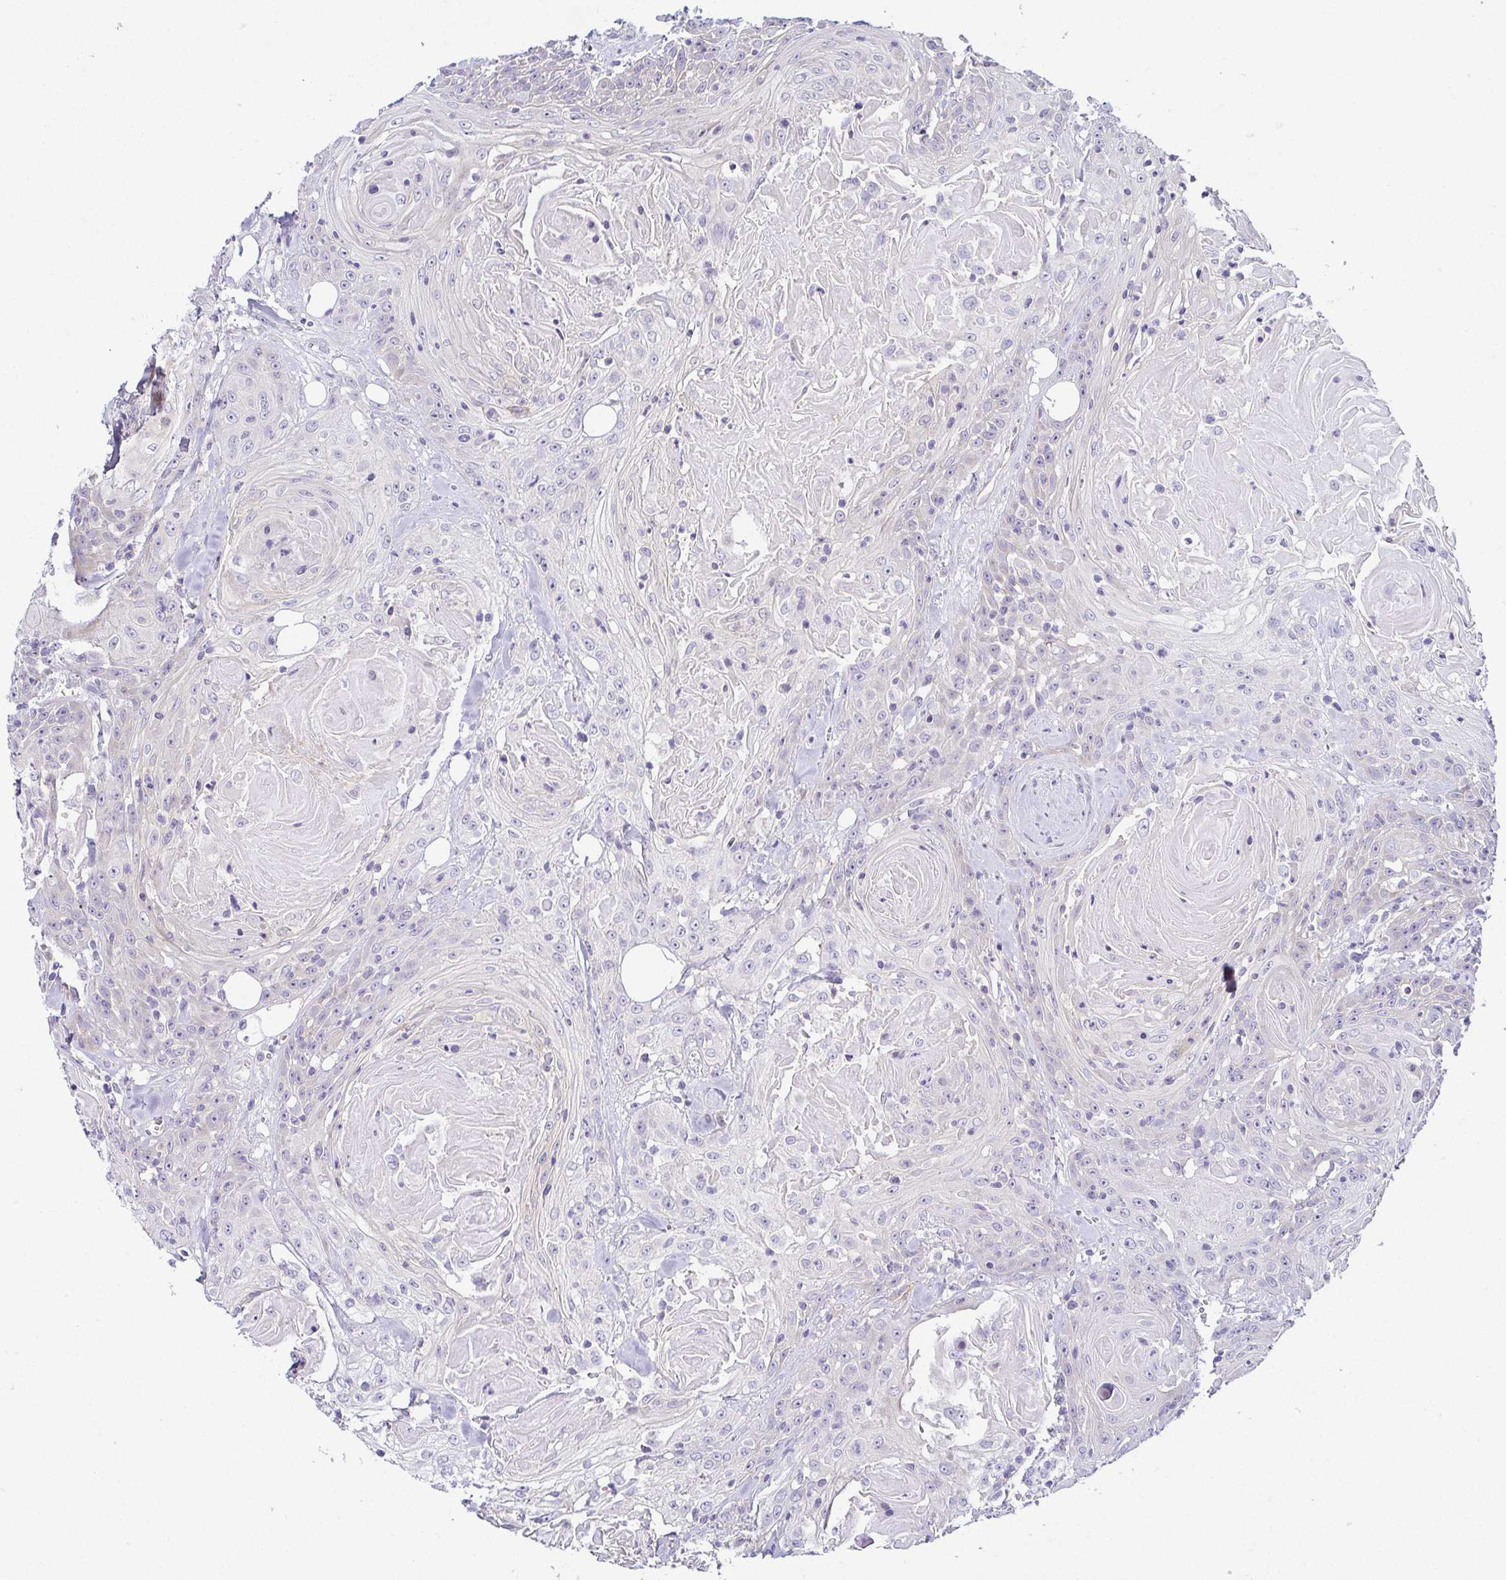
{"staining": {"intensity": "negative", "quantity": "none", "location": "none"}, "tissue": "head and neck cancer", "cell_type": "Tumor cells", "image_type": "cancer", "snomed": [{"axis": "morphology", "description": "Squamous cell carcinoma, NOS"}, {"axis": "topography", "description": "Head-Neck"}], "caption": "Image shows no protein staining in tumor cells of head and neck cancer (squamous cell carcinoma) tissue. (Brightfield microscopy of DAB IHC at high magnification).", "gene": "FAM162B", "patient": {"sex": "female", "age": 84}}